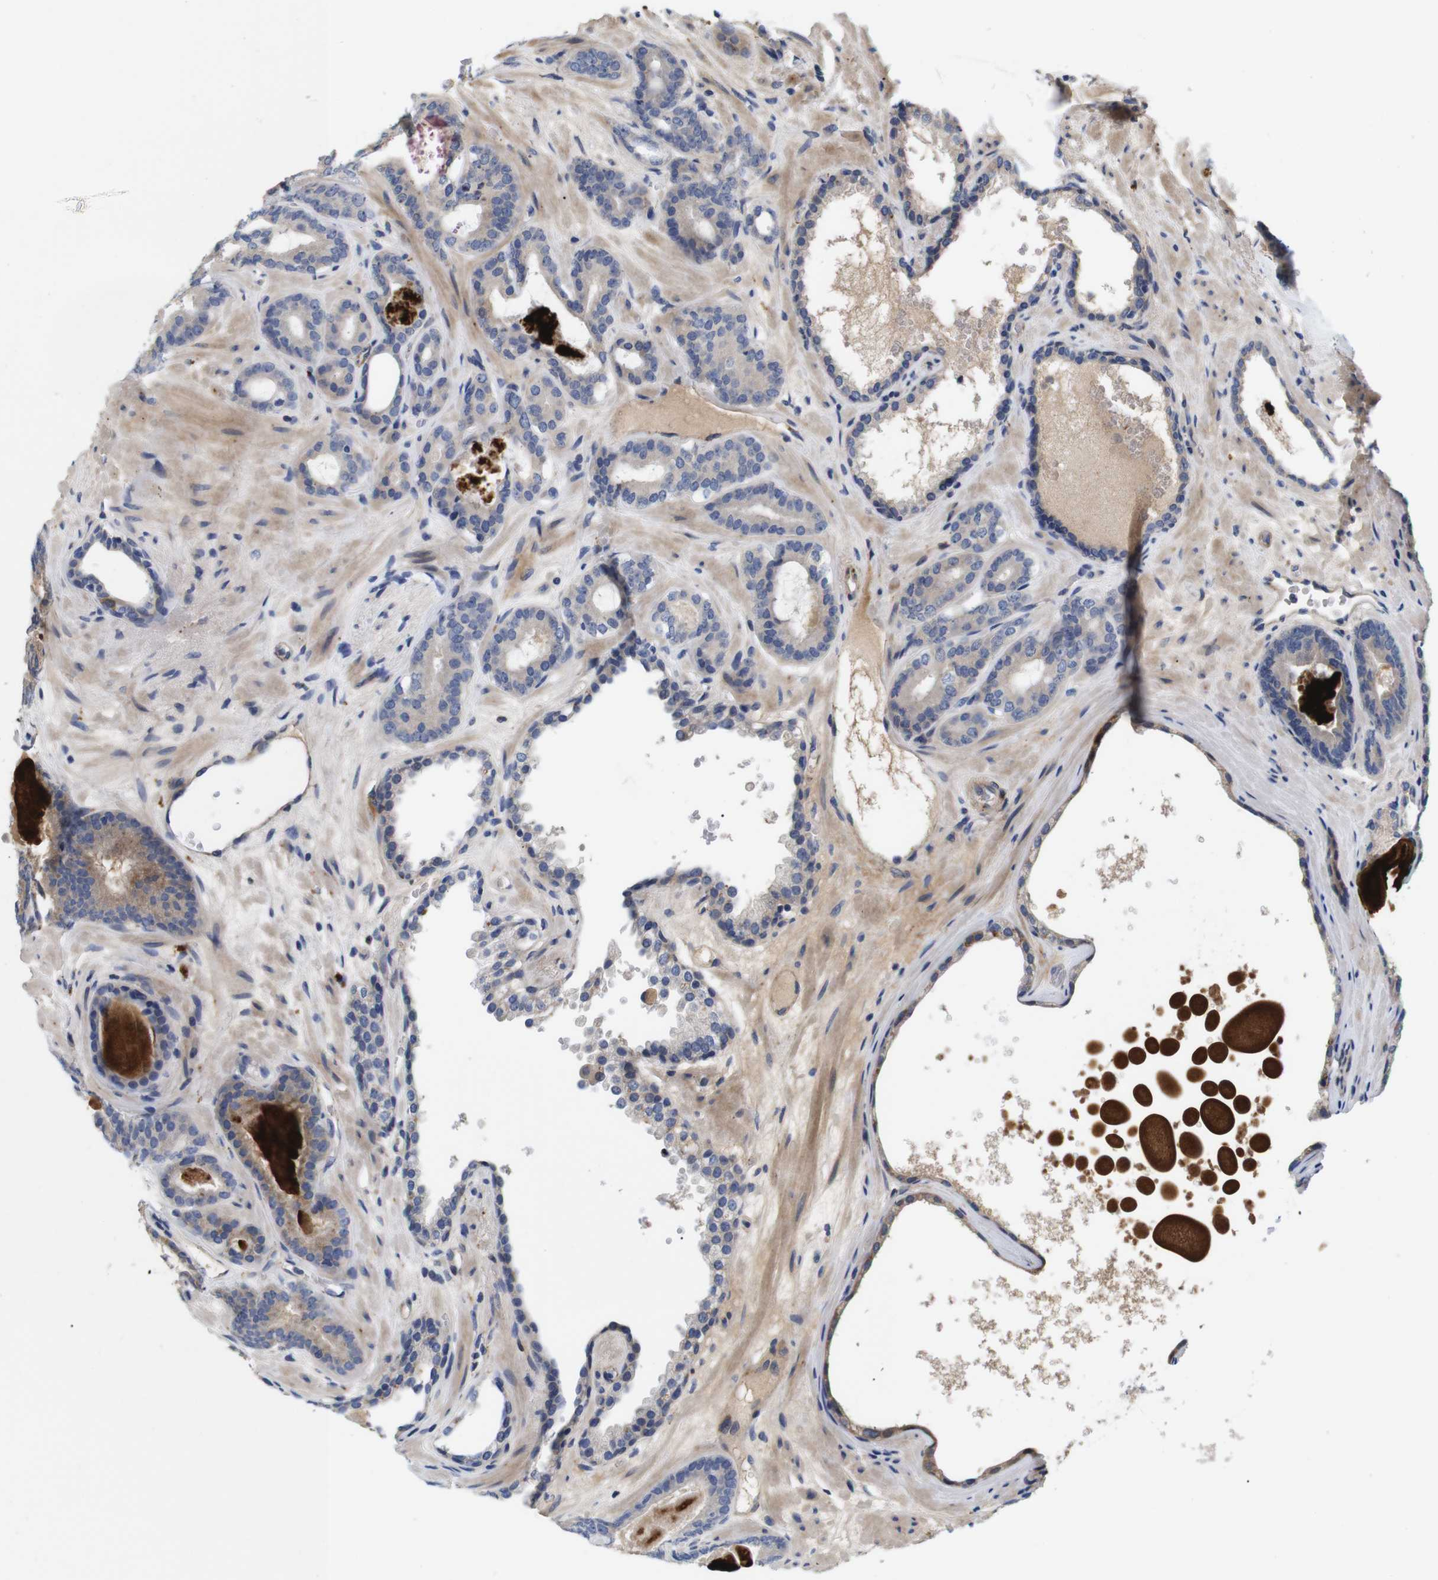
{"staining": {"intensity": "moderate", "quantity": "<25%", "location": "cytoplasmic/membranous"}, "tissue": "prostate cancer", "cell_type": "Tumor cells", "image_type": "cancer", "snomed": [{"axis": "morphology", "description": "Adenocarcinoma, High grade"}, {"axis": "topography", "description": "Prostate"}], "caption": "Approximately <25% of tumor cells in high-grade adenocarcinoma (prostate) demonstrate moderate cytoplasmic/membranous protein staining as visualized by brown immunohistochemical staining.", "gene": "SPRY3", "patient": {"sex": "male", "age": 60}}